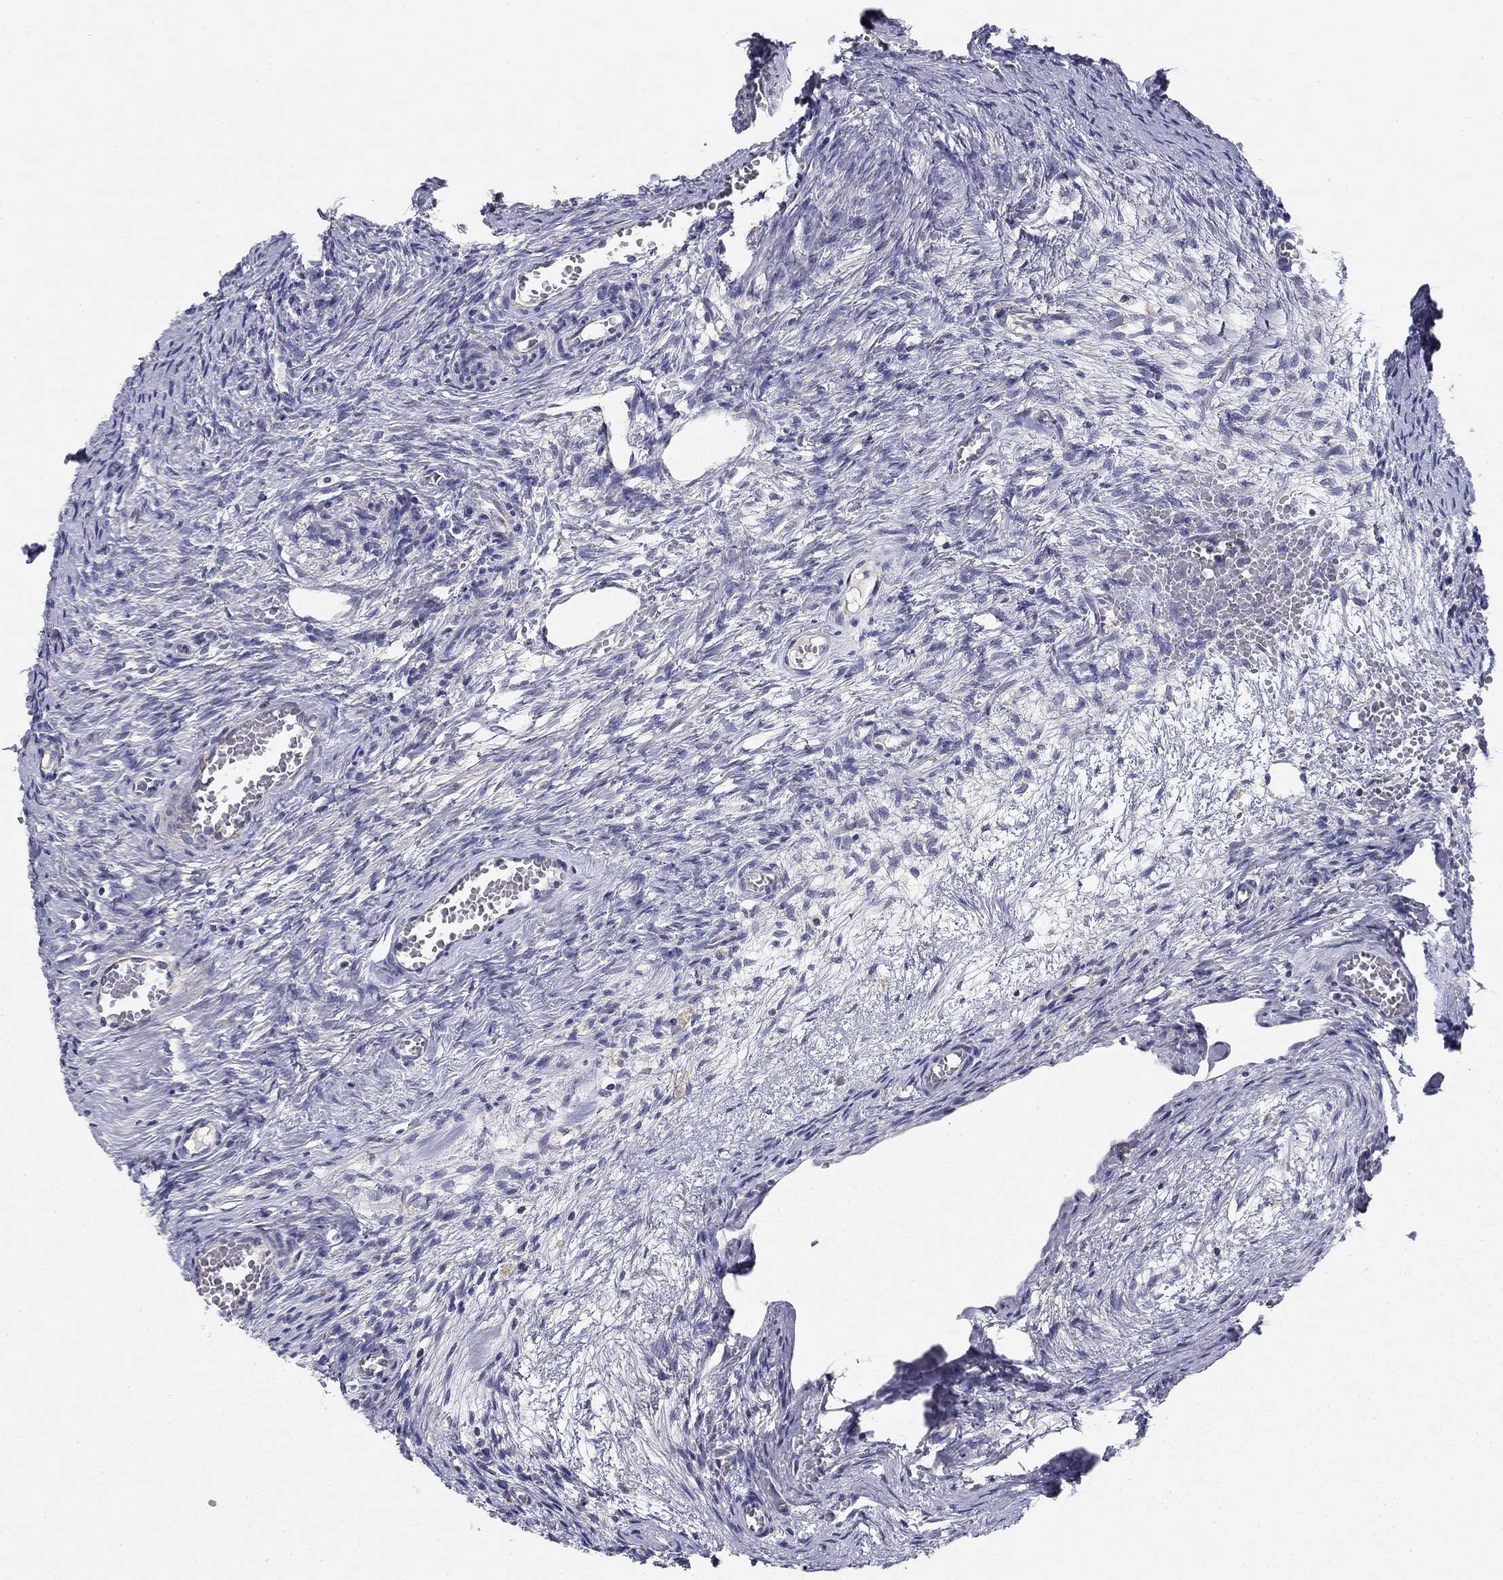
{"staining": {"intensity": "negative", "quantity": "none", "location": "none"}, "tissue": "ovary", "cell_type": "Follicle cells", "image_type": "normal", "snomed": [{"axis": "morphology", "description": "Normal tissue, NOS"}, {"axis": "topography", "description": "Ovary"}], "caption": "Histopathology image shows no protein positivity in follicle cells of normal ovary. The staining is performed using DAB brown chromogen with nuclei counter-stained in using hematoxylin.", "gene": "SEPTIN3", "patient": {"sex": "female", "age": 39}}